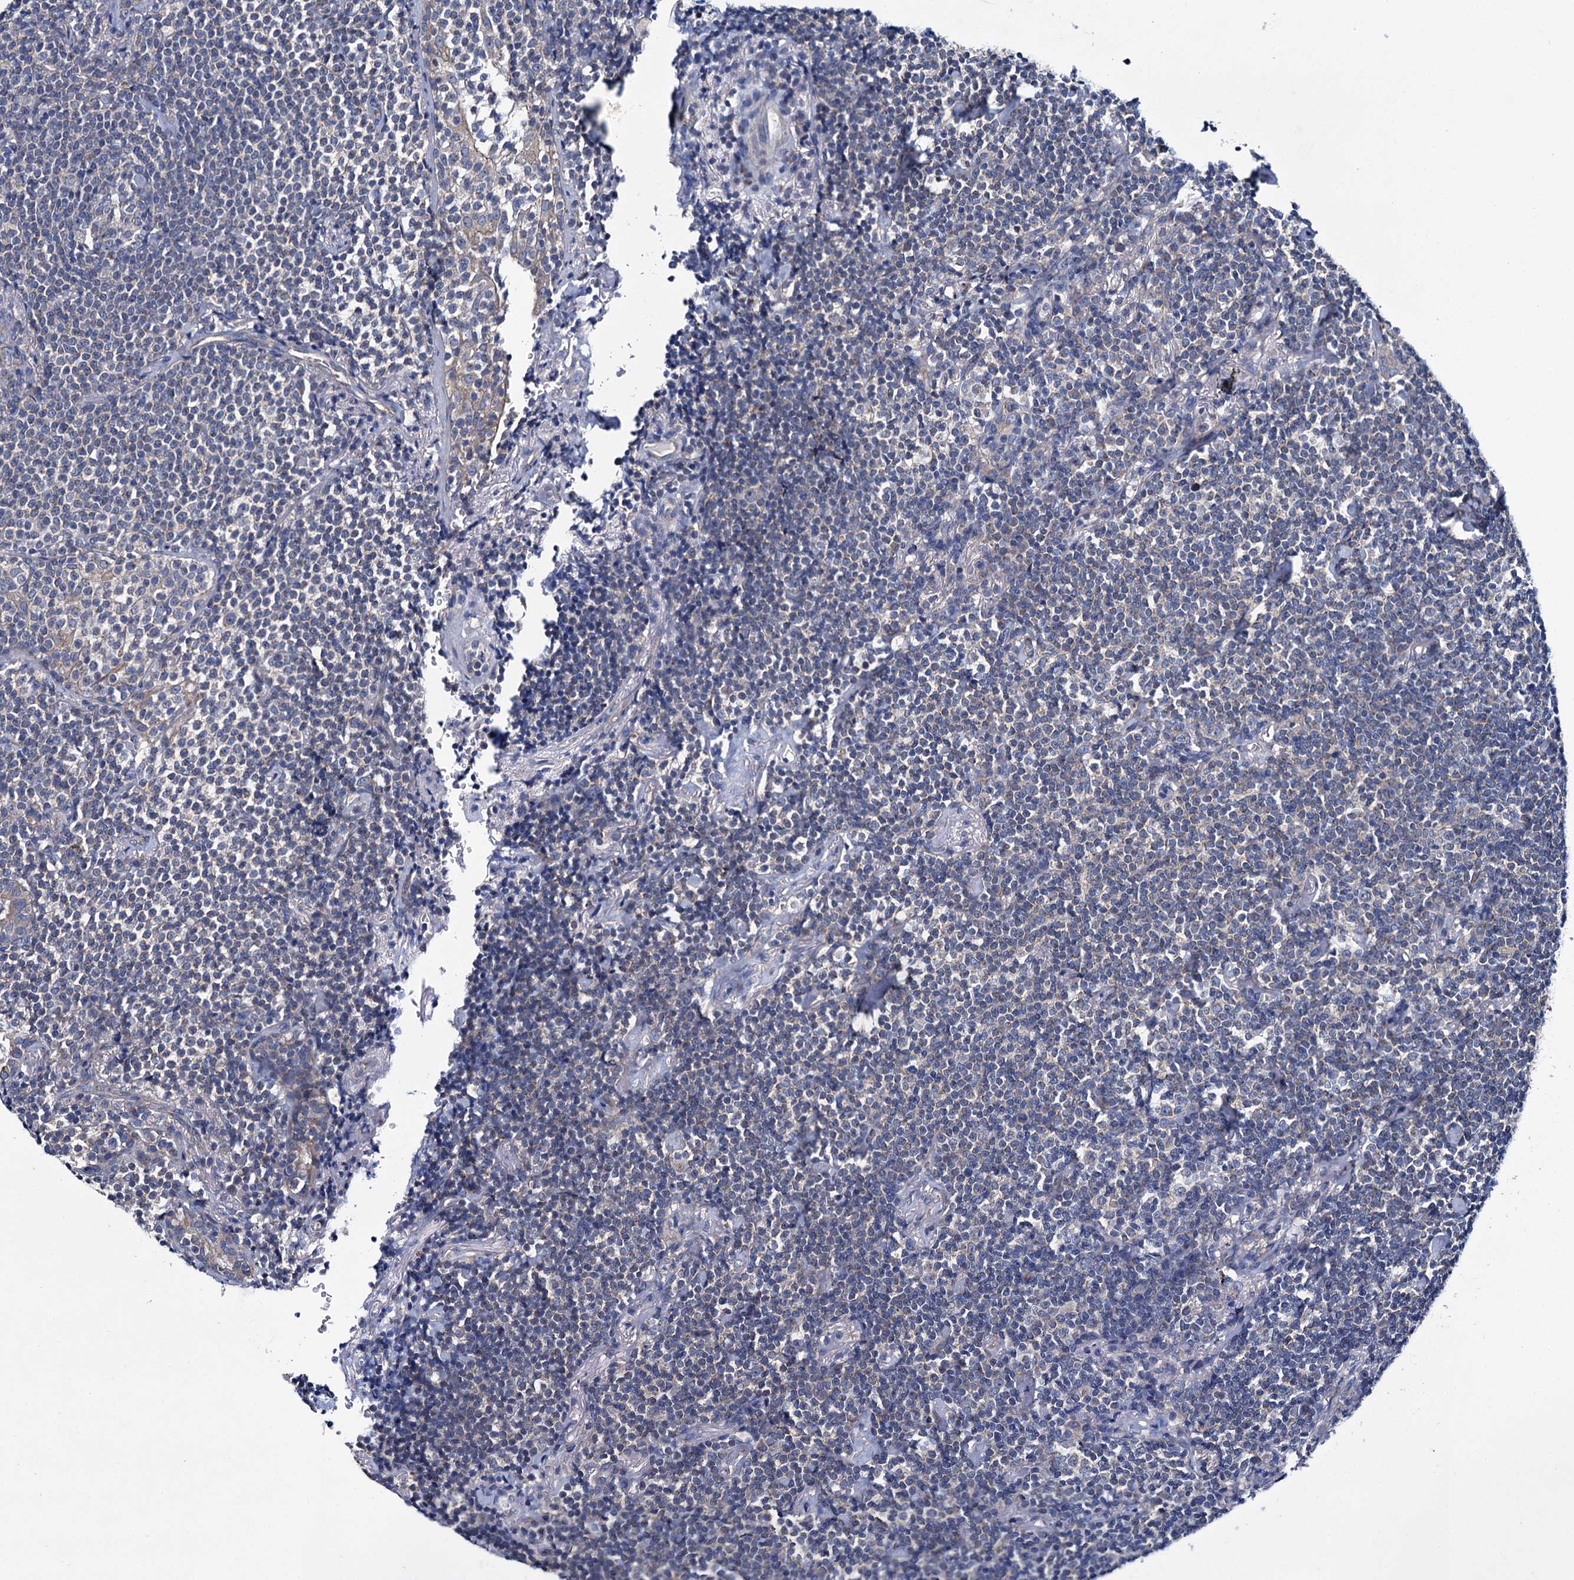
{"staining": {"intensity": "negative", "quantity": "none", "location": "none"}, "tissue": "lymphoma", "cell_type": "Tumor cells", "image_type": "cancer", "snomed": [{"axis": "morphology", "description": "Malignant lymphoma, non-Hodgkin's type, Low grade"}, {"axis": "topography", "description": "Lung"}], "caption": "Immunohistochemistry (IHC) of low-grade malignant lymphoma, non-Hodgkin's type reveals no staining in tumor cells. (Stains: DAB (3,3'-diaminobenzidine) IHC with hematoxylin counter stain, Microscopy: brightfield microscopy at high magnification).", "gene": "CEP295", "patient": {"sex": "female", "age": 71}}